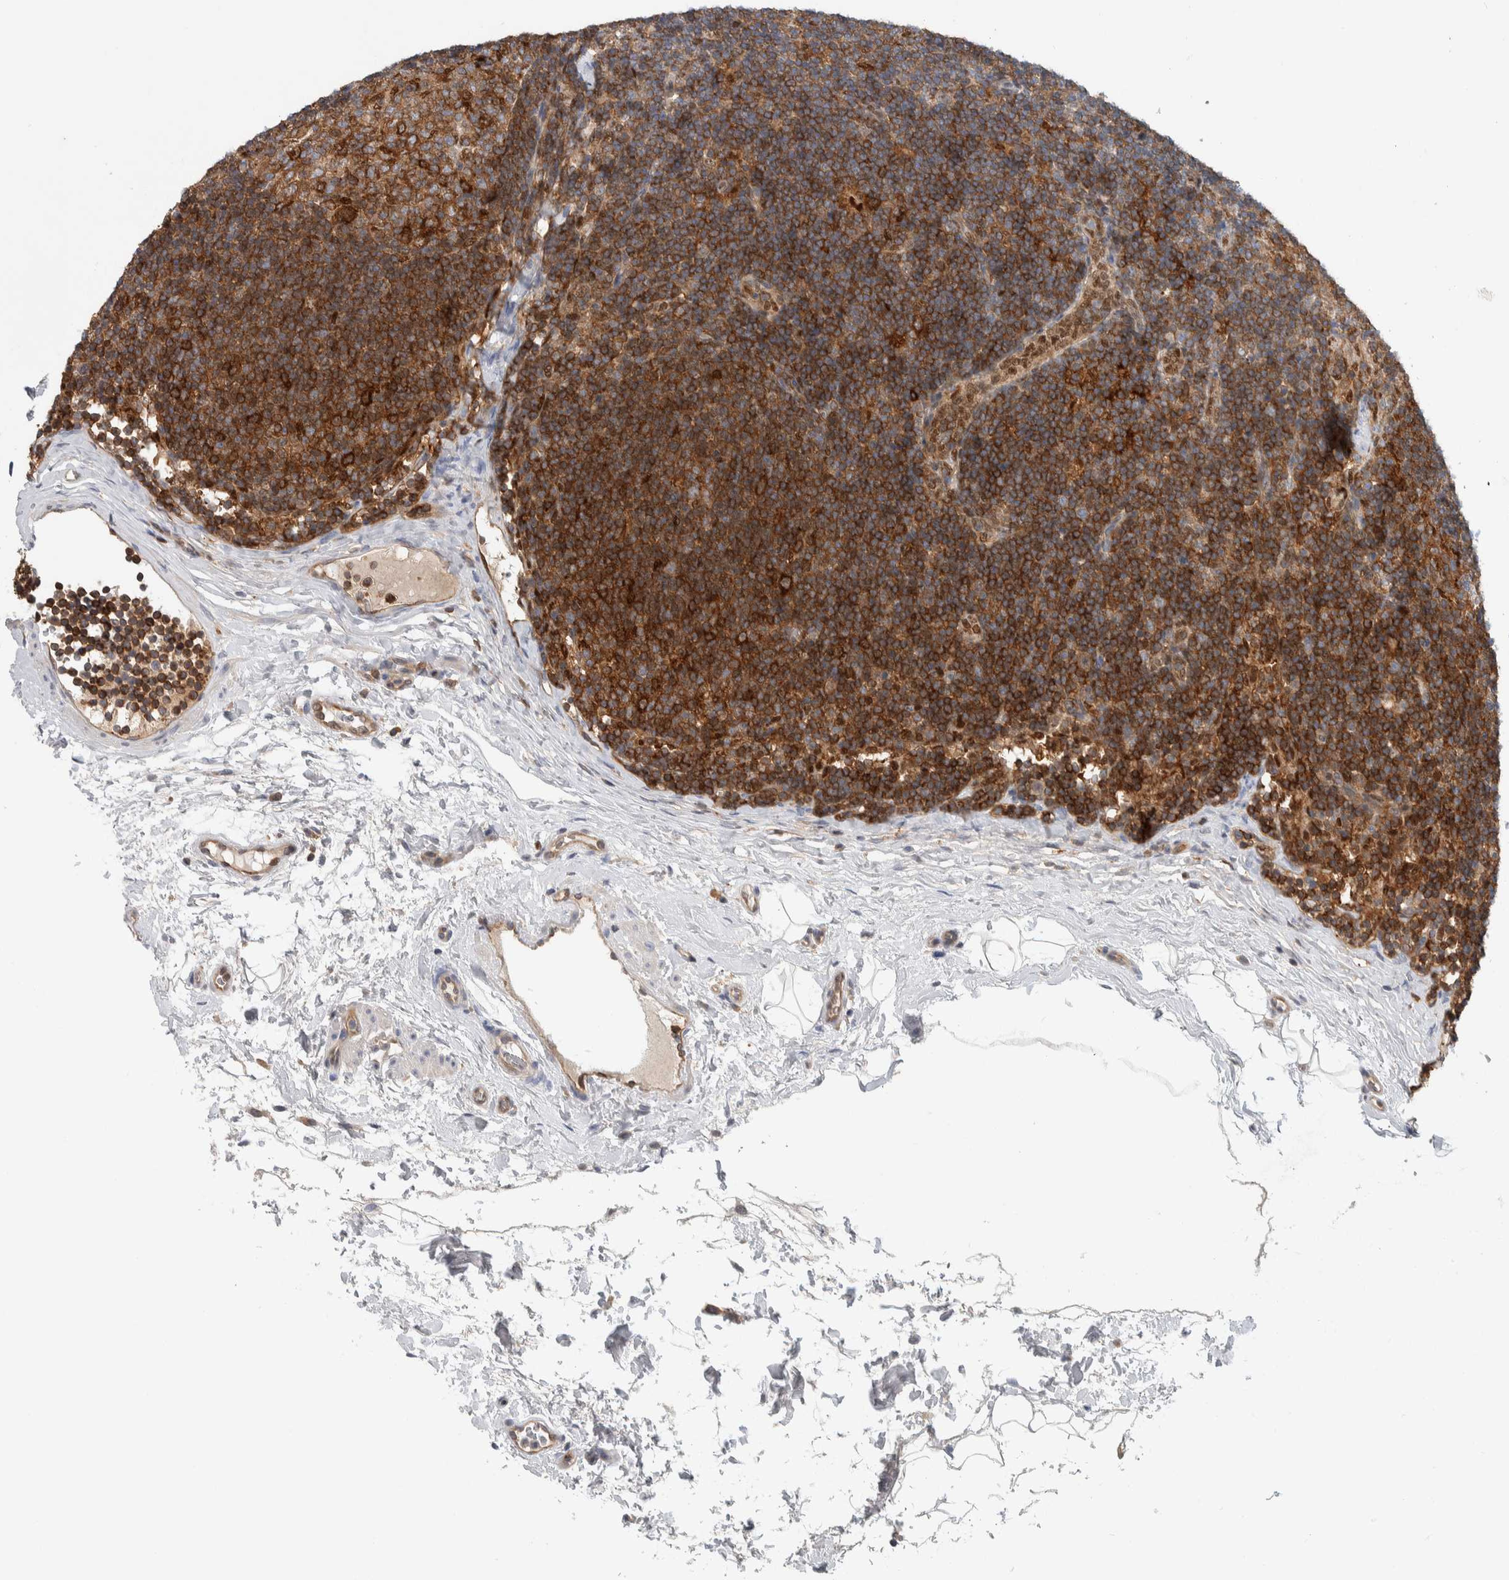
{"staining": {"intensity": "moderate", "quantity": ">75%", "location": "cytoplasmic/membranous"}, "tissue": "lymph node", "cell_type": "Germinal center cells", "image_type": "normal", "snomed": [{"axis": "morphology", "description": "Normal tissue, NOS"}, {"axis": "topography", "description": "Lymph node"}], "caption": "Unremarkable lymph node exhibits moderate cytoplasmic/membranous expression in about >75% of germinal center cells, visualized by immunohistochemistry. (Stains: DAB in brown, nuclei in blue, Microscopy: brightfield microscopy at high magnification).", "gene": "NFKB2", "patient": {"sex": "female", "age": 22}}